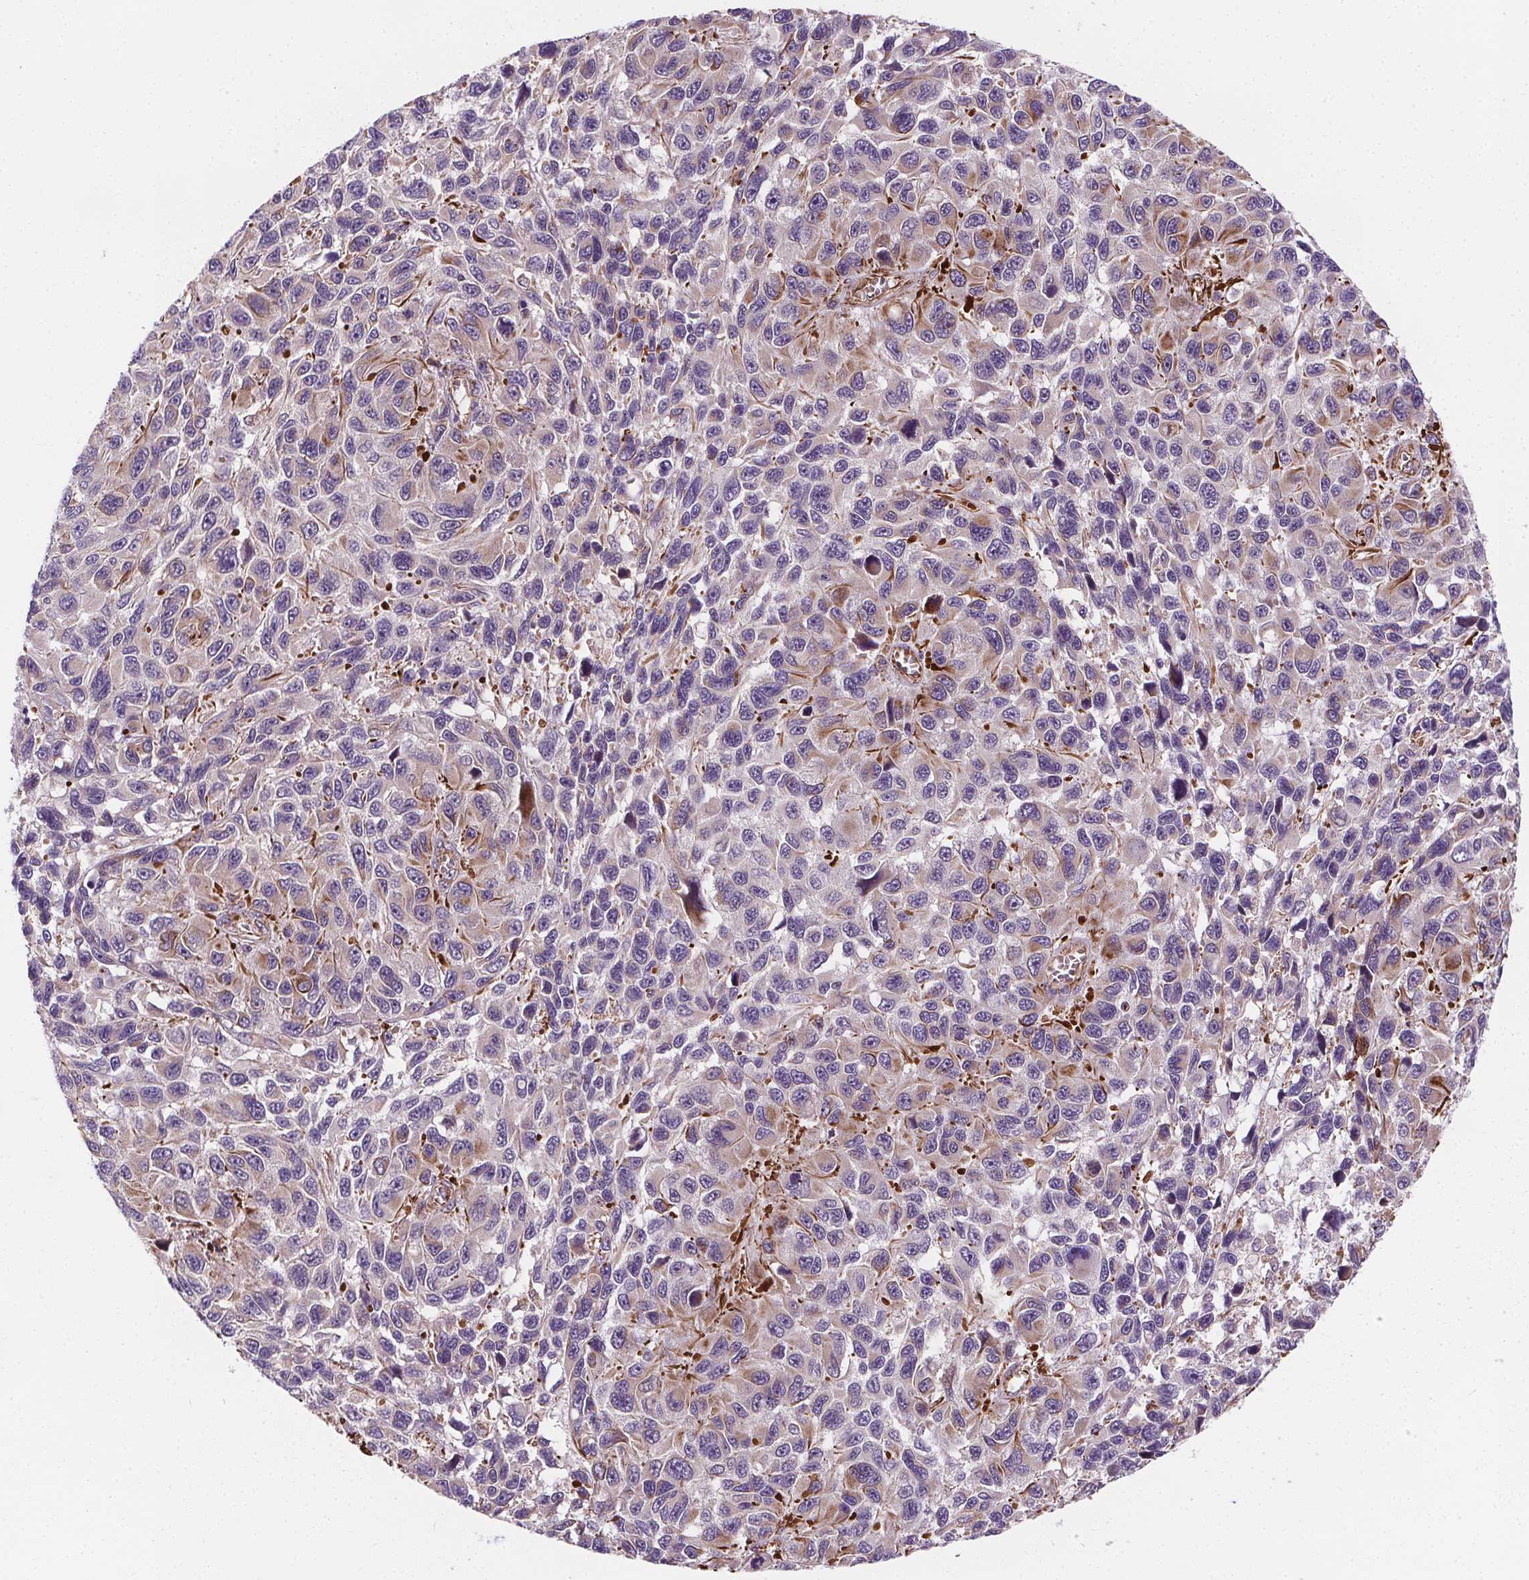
{"staining": {"intensity": "moderate", "quantity": "<25%", "location": "cytoplasmic/membranous"}, "tissue": "melanoma", "cell_type": "Tumor cells", "image_type": "cancer", "snomed": [{"axis": "morphology", "description": "Malignant melanoma, NOS"}, {"axis": "topography", "description": "Skin"}], "caption": "Moderate cytoplasmic/membranous protein positivity is identified in approximately <25% of tumor cells in melanoma. The protein of interest is stained brown, and the nuclei are stained in blue (DAB (3,3'-diaminobenzidine) IHC with brightfield microscopy, high magnification).", "gene": "GOLT1B", "patient": {"sex": "male", "age": 53}}